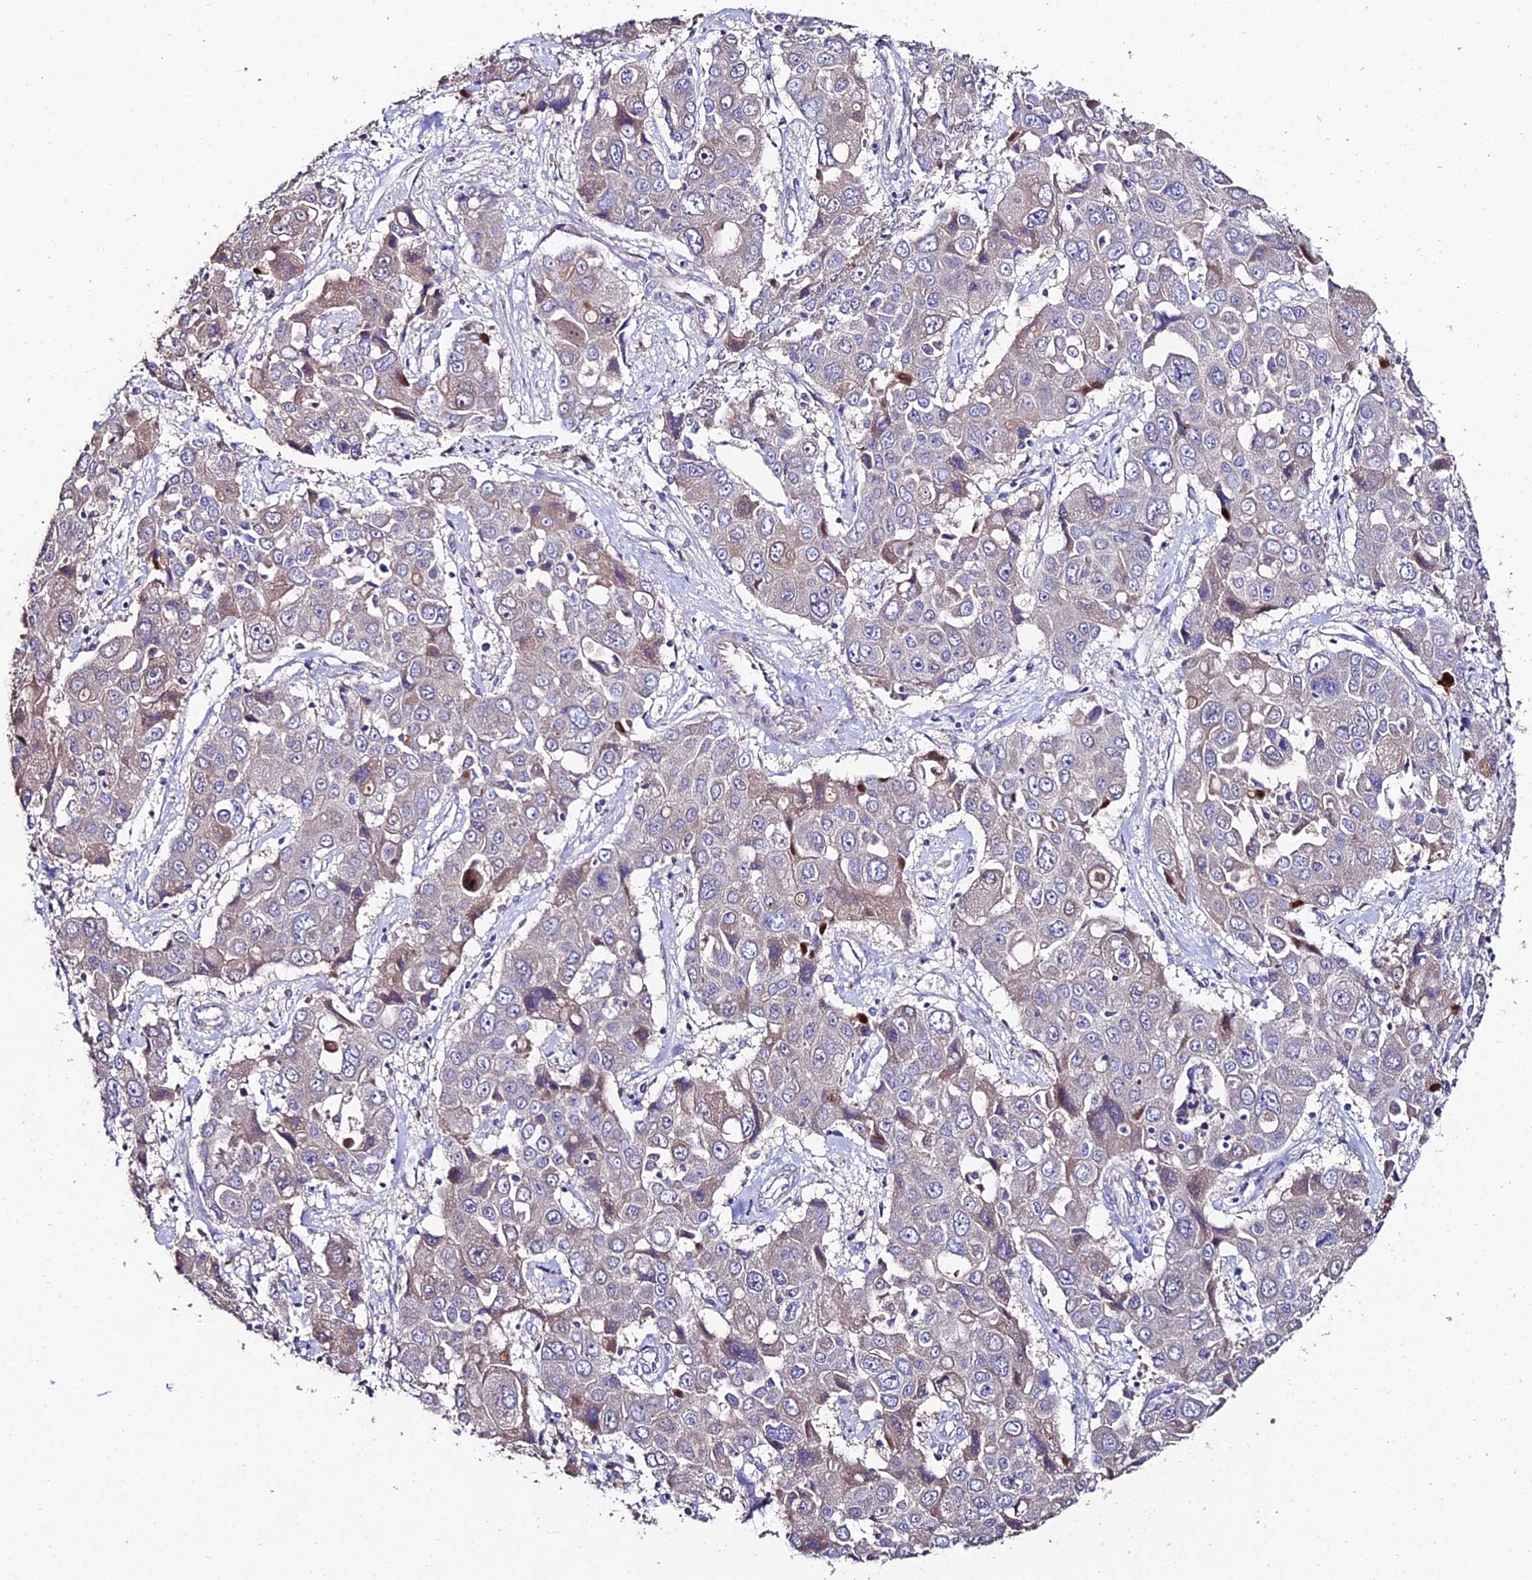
{"staining": {"intensity": "weak", "quantity": "<25%", "location": "cytoplasmic/membranous"}, "tissue": "liver cancer", "cell_type": "Tumor cells", "image_type": "cancer", "snomed": [{"axis": "morphology", "description": "Cholangiocarcinoma"}, {"axis": "topography", "description": "Liver"}], "caption": "DAB immunohistochemical staining of human liver cholangiocarcinoma reveals no significant expression in tumor cells.", "gene": "ESRRG", "patient": {"sex": "male", "age": 67}}